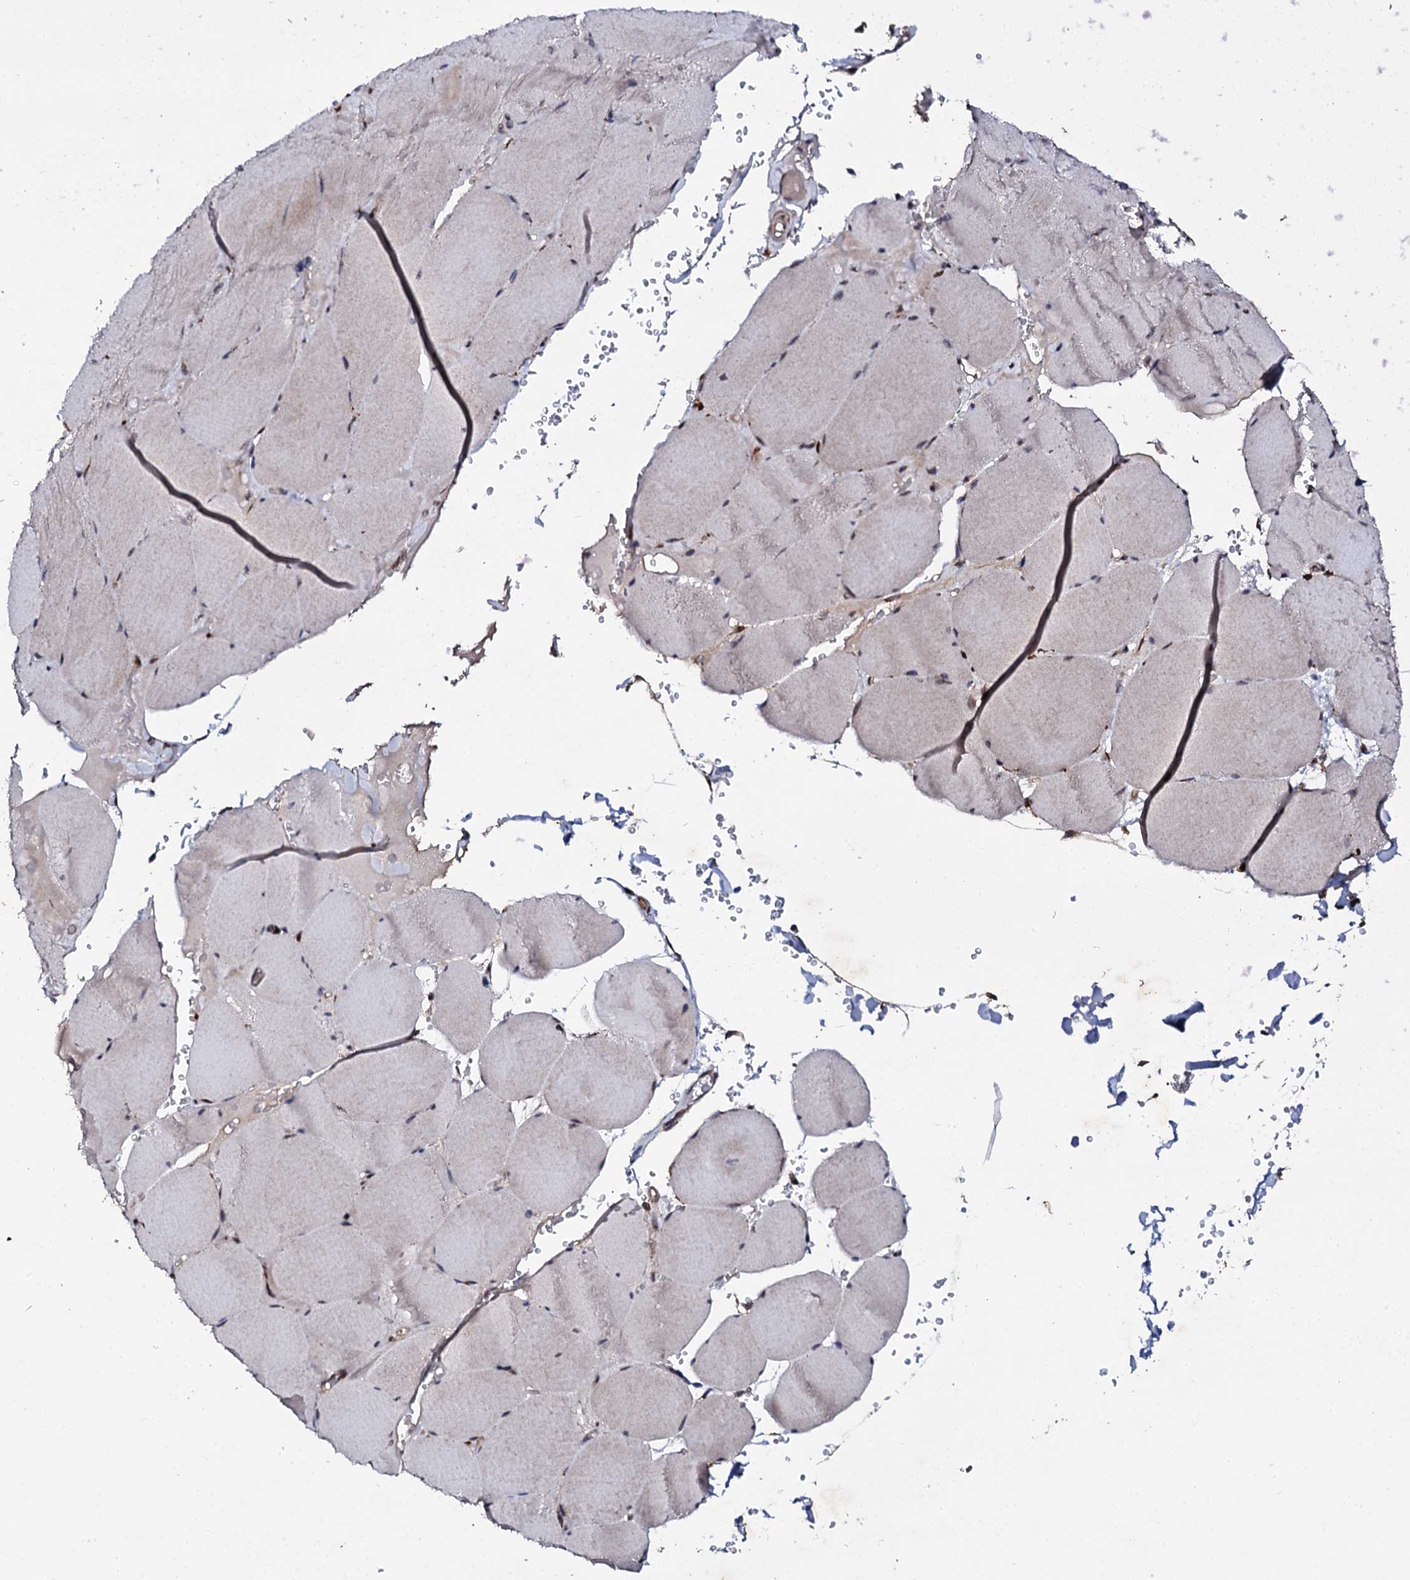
{"staining": {"intensity": "negative", "quantity": "none", "location": "none"}, "tissue": "skeletal muscle", "cell_type": "Myocytes", "image_type": "normal", "snomed": [{"axis": "morphology", "description": "Normal tissue, NOS"}, {"axis": "topography", "description": "Skeletal muscle"}, {"axis": "topography", "description": "Head-Neck"}], "caption": "Myocytes show no significant expression in unremarkable skeletal muscle.", "gene": "FAM111A", "patient": {"sex": "male", "age": 66}}